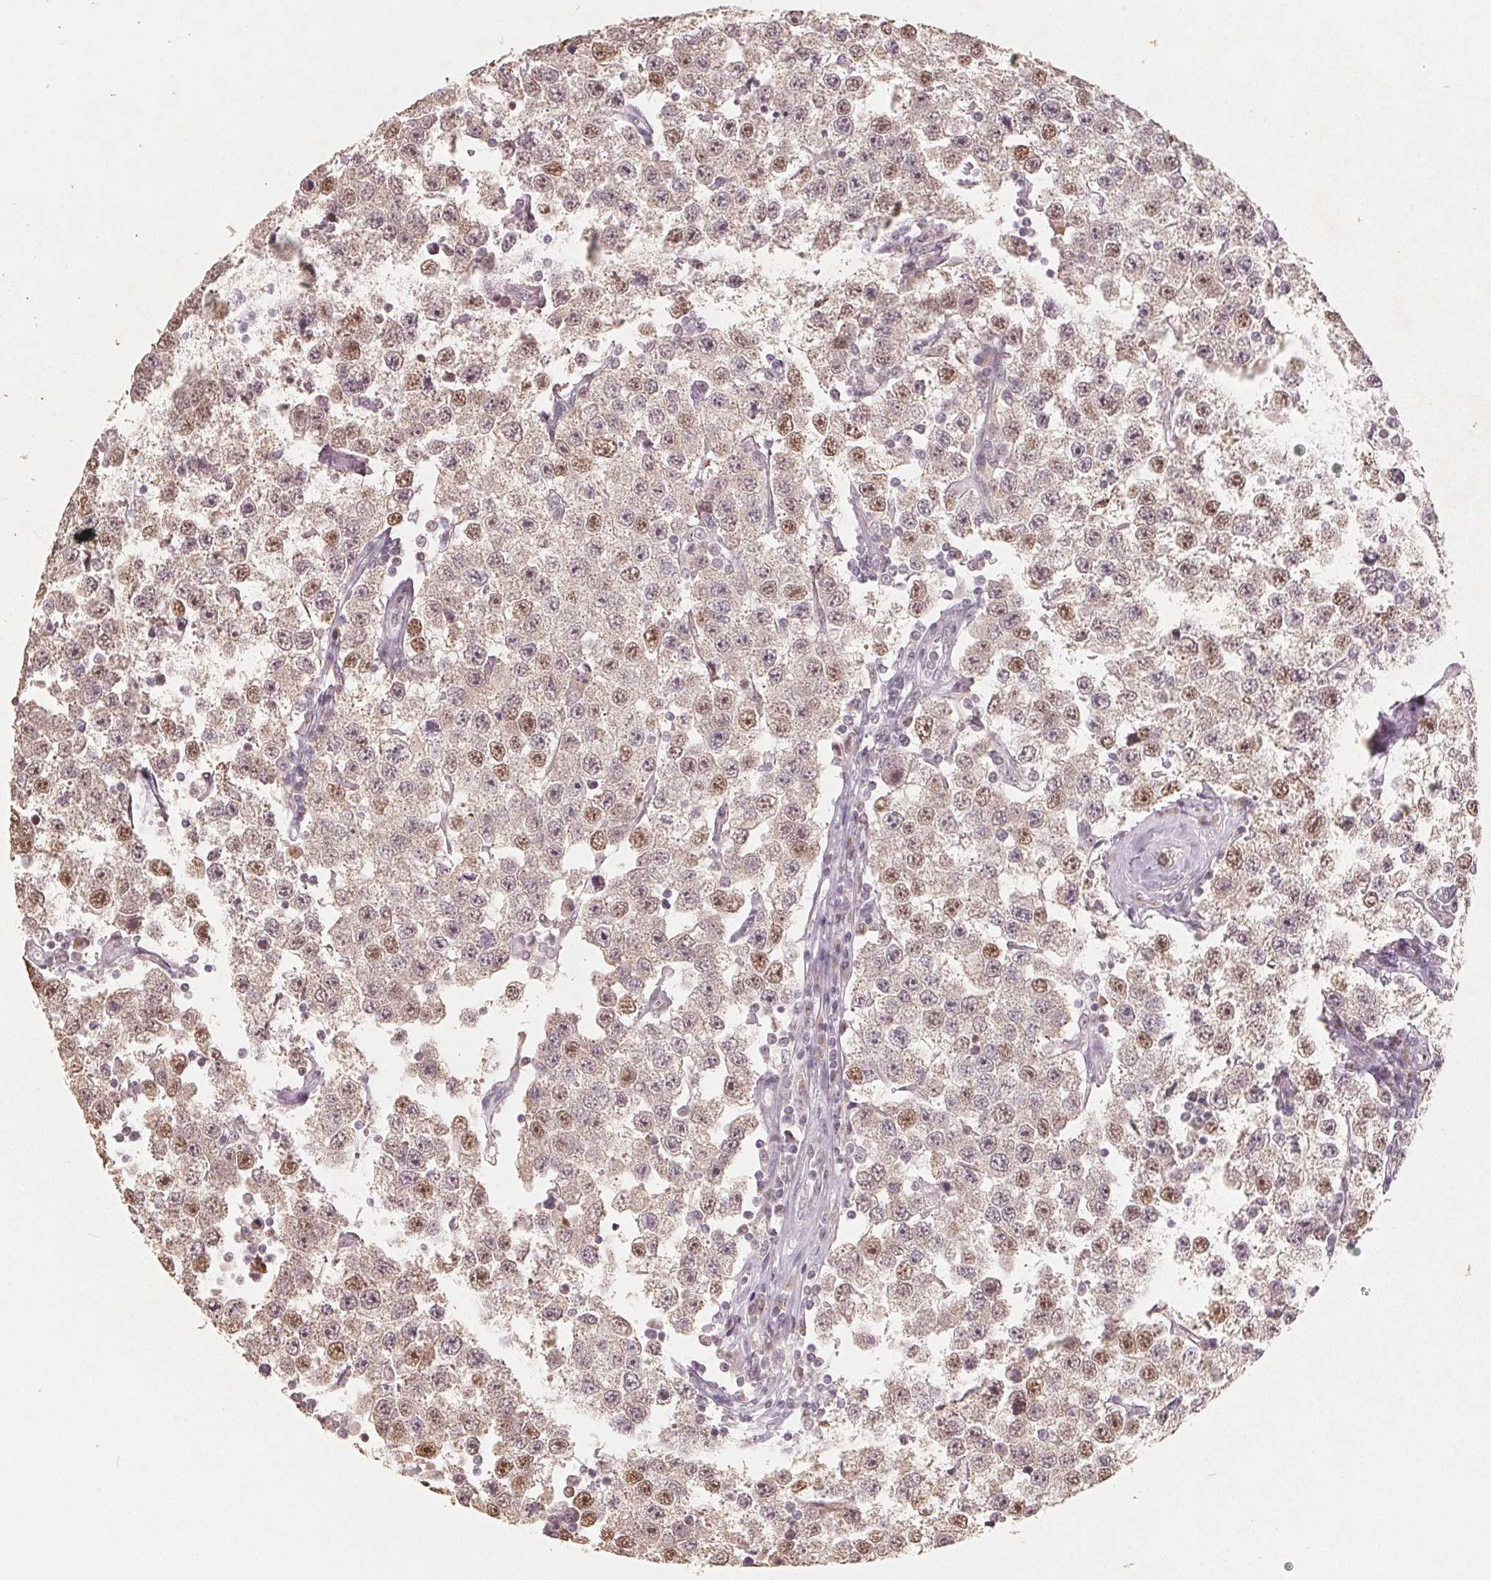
{"staining": {"intensity": "weak", "quantity": ">75%", "location": "nuclear"}, "tissue": "testis cancer", "cell_type": "Tumor cells", "image_type": "cancer", "snomed": [{"axis": "morphology", "description": "Seminoma, NOS"}, {"axis": "topography", "description": "Testis"}], "caption": "Tumor cells display low levels of weak nuclear expression in approximately >75% of cells in human testis seminoma.", "gene": "CCDC138", "patient": {"sex": "male", "age": 34}}